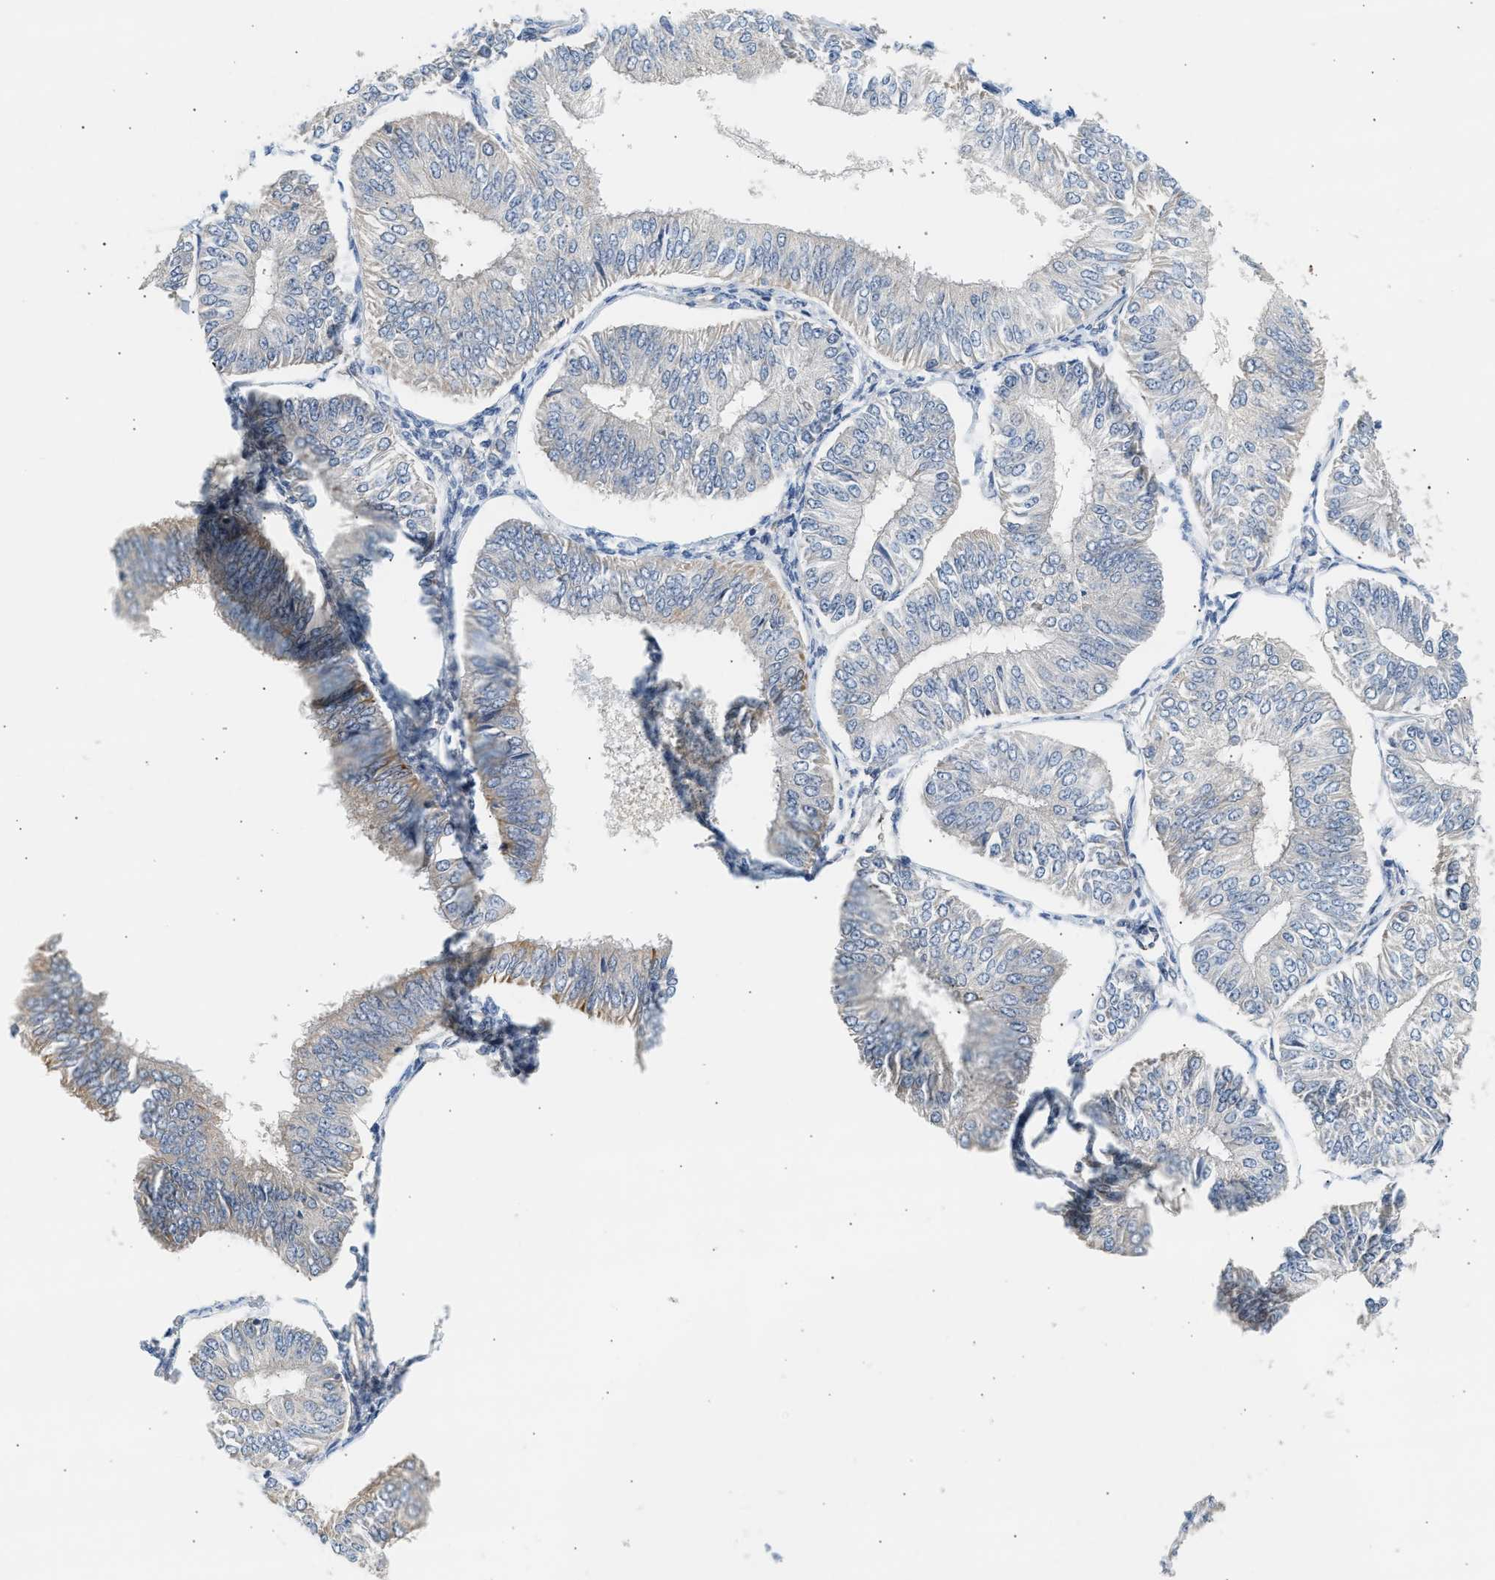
{"staining": {"intensity": "negative", "quantity": "none", "location": "none"}, "tissue": "endometrial cancer", "cell_type": "Tumor cells", "image_type": "cancer", "snomed": [{"axis": "morphology", "description": "Adenocarcinoma, NOS"}, {"axis": "topography", "description": "Endometrium"}], "caption": "Tumor cells show no significant protein staining in adenocarcinoma (endometrial). (DAB IHC, high magnification).", "gene": "WDR31", "patient": {"sex": "female", "age": 58}}